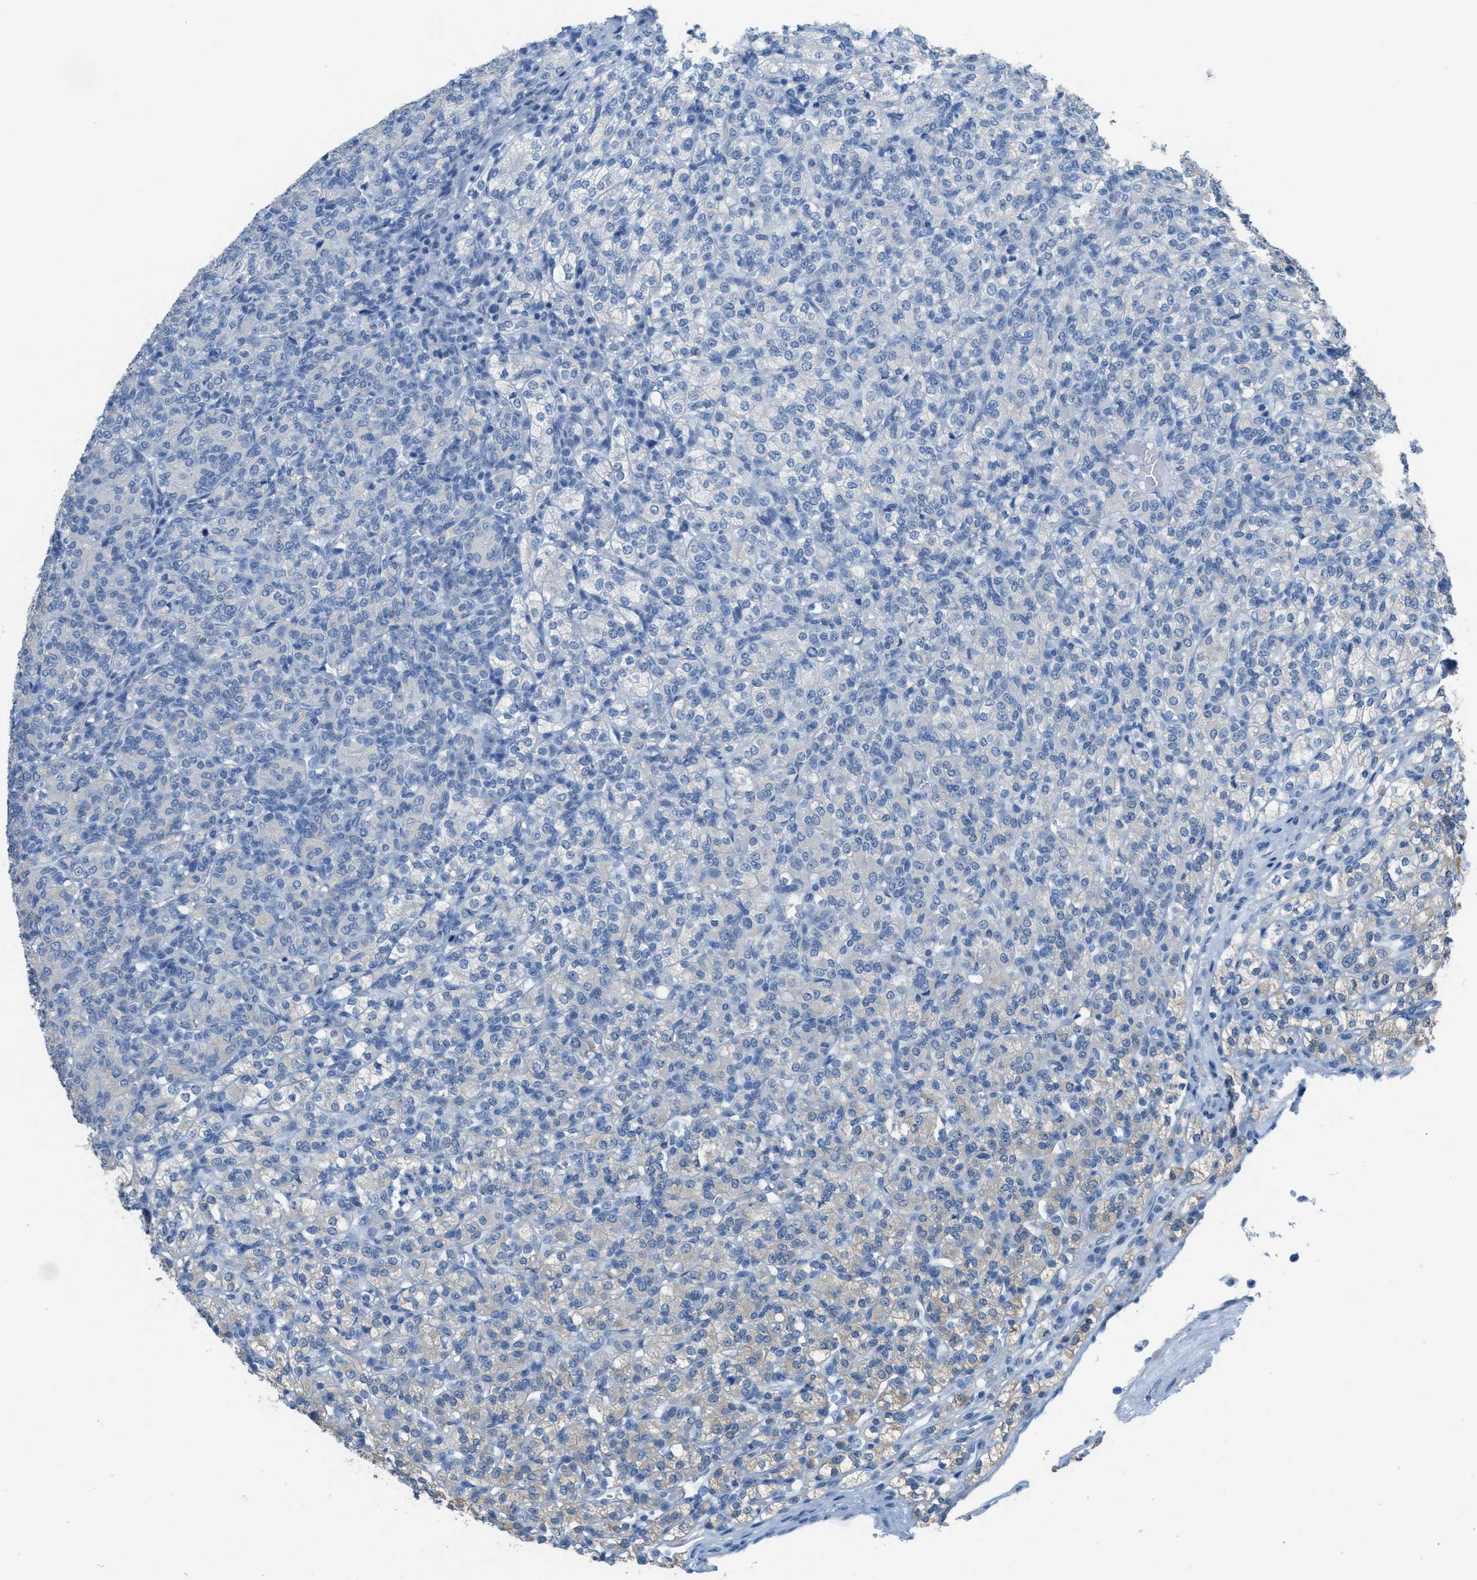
{"staining": {"intensity": "negative", "quantity": "none", "location": "none"}, "tissue": "renal cancer", "cell_type": "Tumor cells", "image_type": "cancer", "snomed": [{"axis": "morphology", "description": "Adenocarcinoma, NOS"}, {"axis": "topography", "description": "Kidney"}], "caption": "An immunohistochemistry (IHC) photomicrograph of adenocarcinoma (renal) is shown. There is no staining in tumor cells of adenocarcinoma (renal). (Brightfield microscopy of DAB (3,3'-diaminobenzidine) IHC at high magnification).", "gene": "ASGR1", "patient": {"sex": "male", "age": 77}}